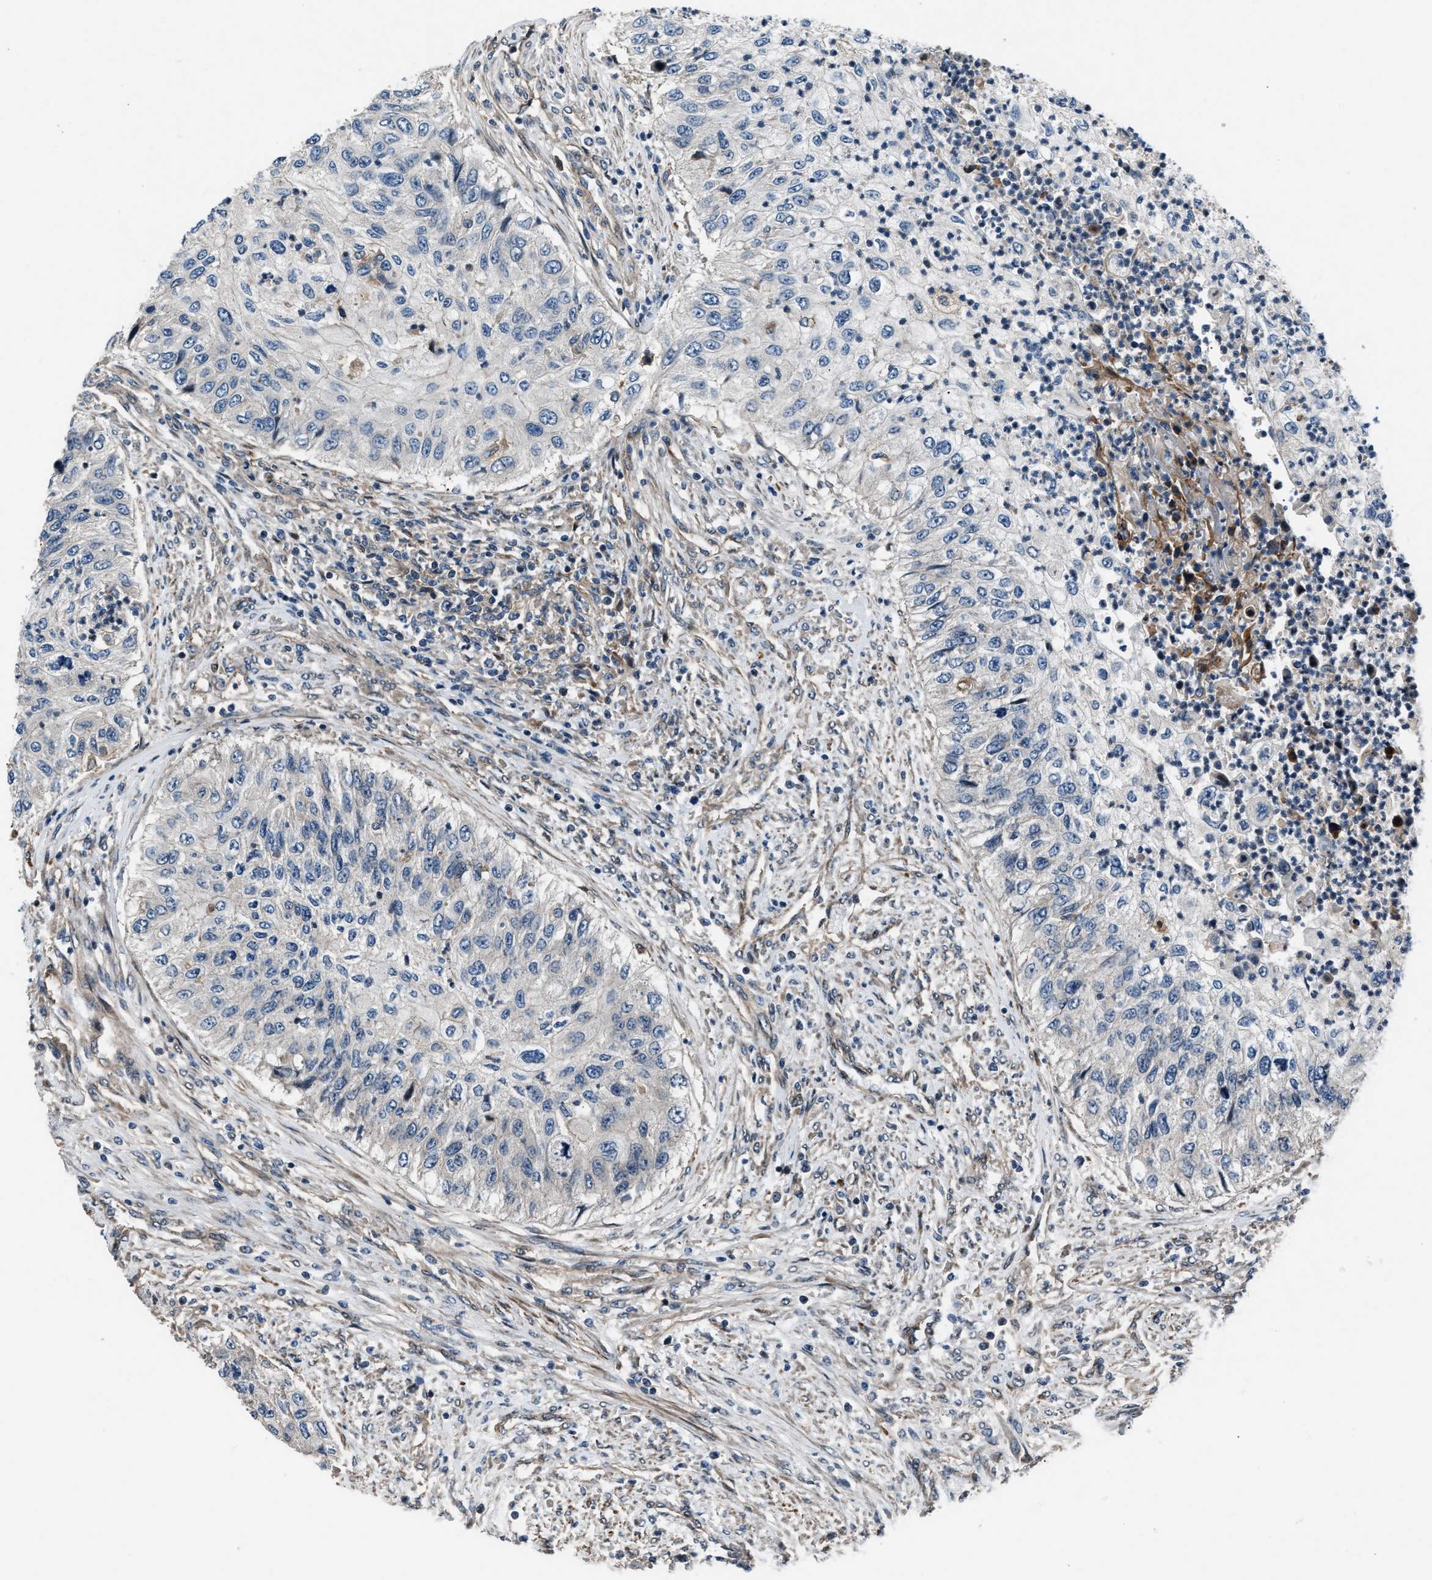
{"staining": {"intensity": "negative", "quantity": "none", "location": "none"}, "tissue": "urothelial cancer", "cell_type": "Tumor cells", "image_type": "cancer", "snomed": [{"axis": "morphology", "description": "Urothelial carcinoma, High grade"}, {"axis": "topography", "description": "Urinary bladder"}], "caption": "Tumor cells show no significant protein staining in urothelial cancer. (Stains: DAB (3,3'-diaminobenzidine) immunohistochemistry (IHC) with hematoxylin counter stain, Microscopy: brightfield microscopy at high magnification).", "gene": "DYNC2I1", "patient": {"sex": "female", "age": 60}}